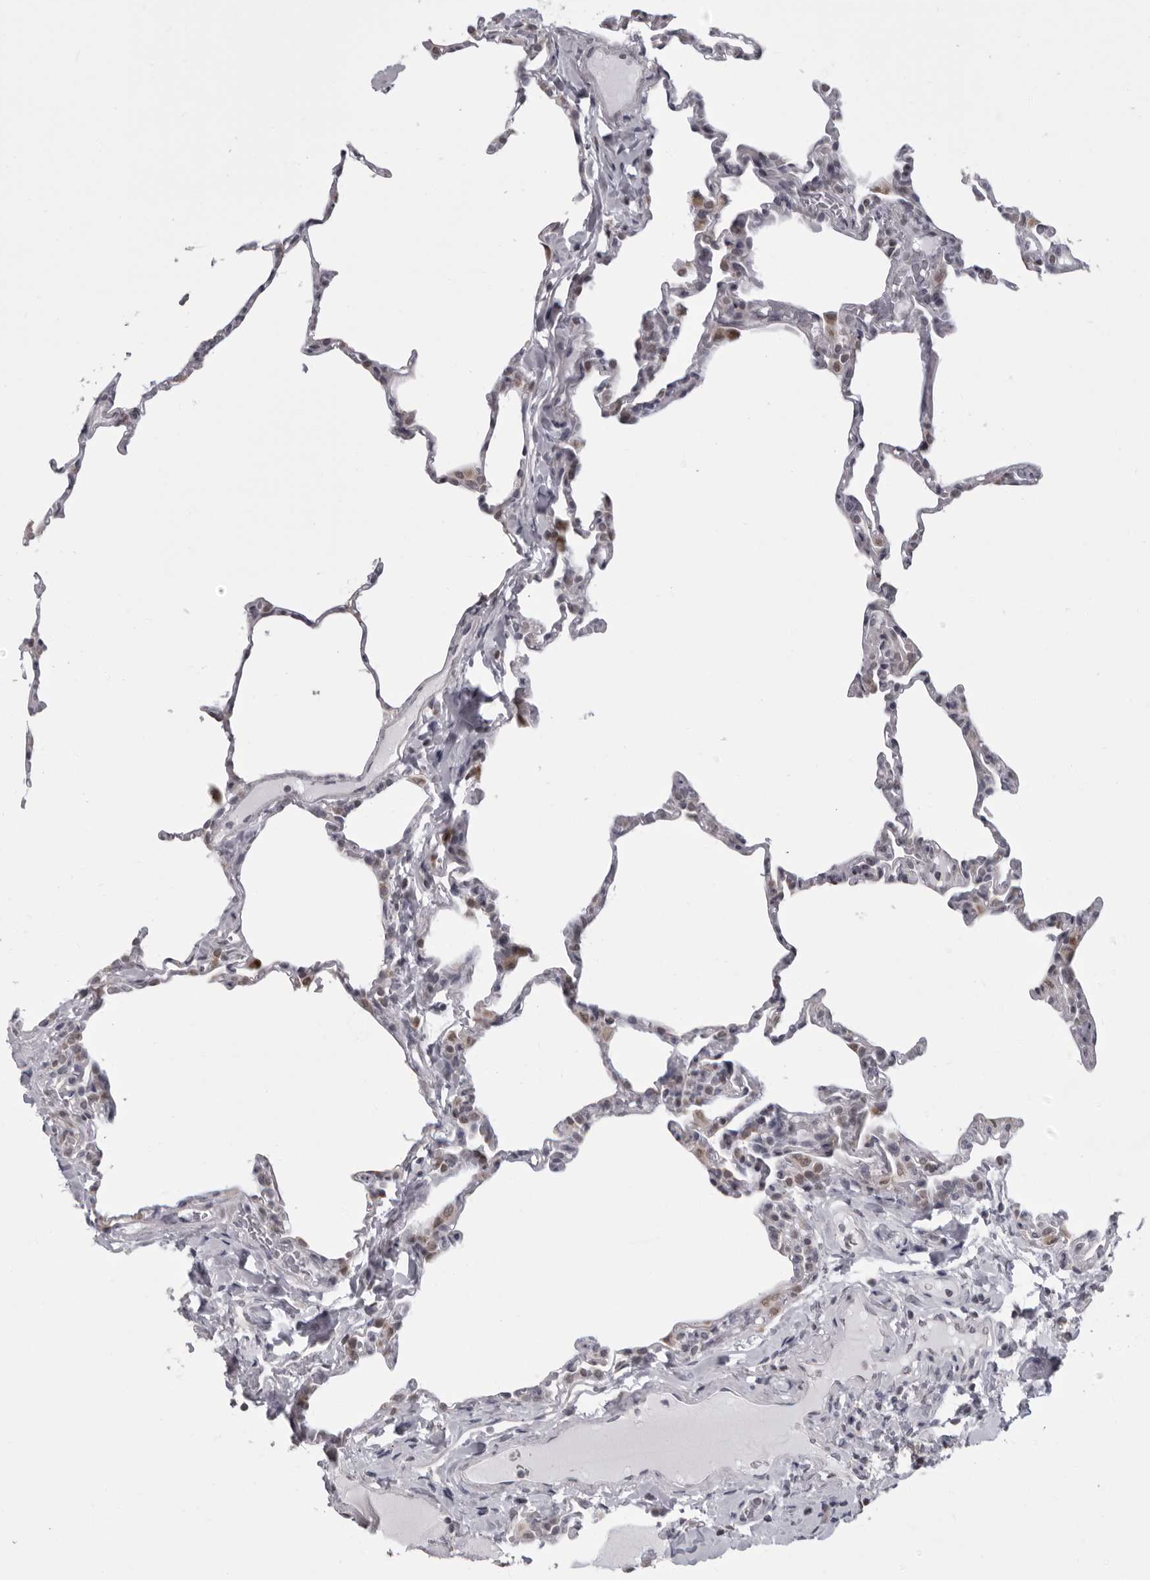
{"staining": {"intensity": "moderate", "quantity": "<25%", "location": "cytoplasmic/membranous"}, "tissue": "lung", "cell_type": "Alveolar cells", "image_type": "normal", "snomed": [{"axis": "morphology", "description": "Normal tissue, NOS"}, {"axis": "topography", "description": "Lung"}], "caption": "This histopathology image displays immunohistochemistry staining of benign lung, with low moderate cytoplasmic/membranous staining in approximately <25% of alveolar cells.", "gene": "RTCA", "patient": {"sex": "male", "age": 20}}